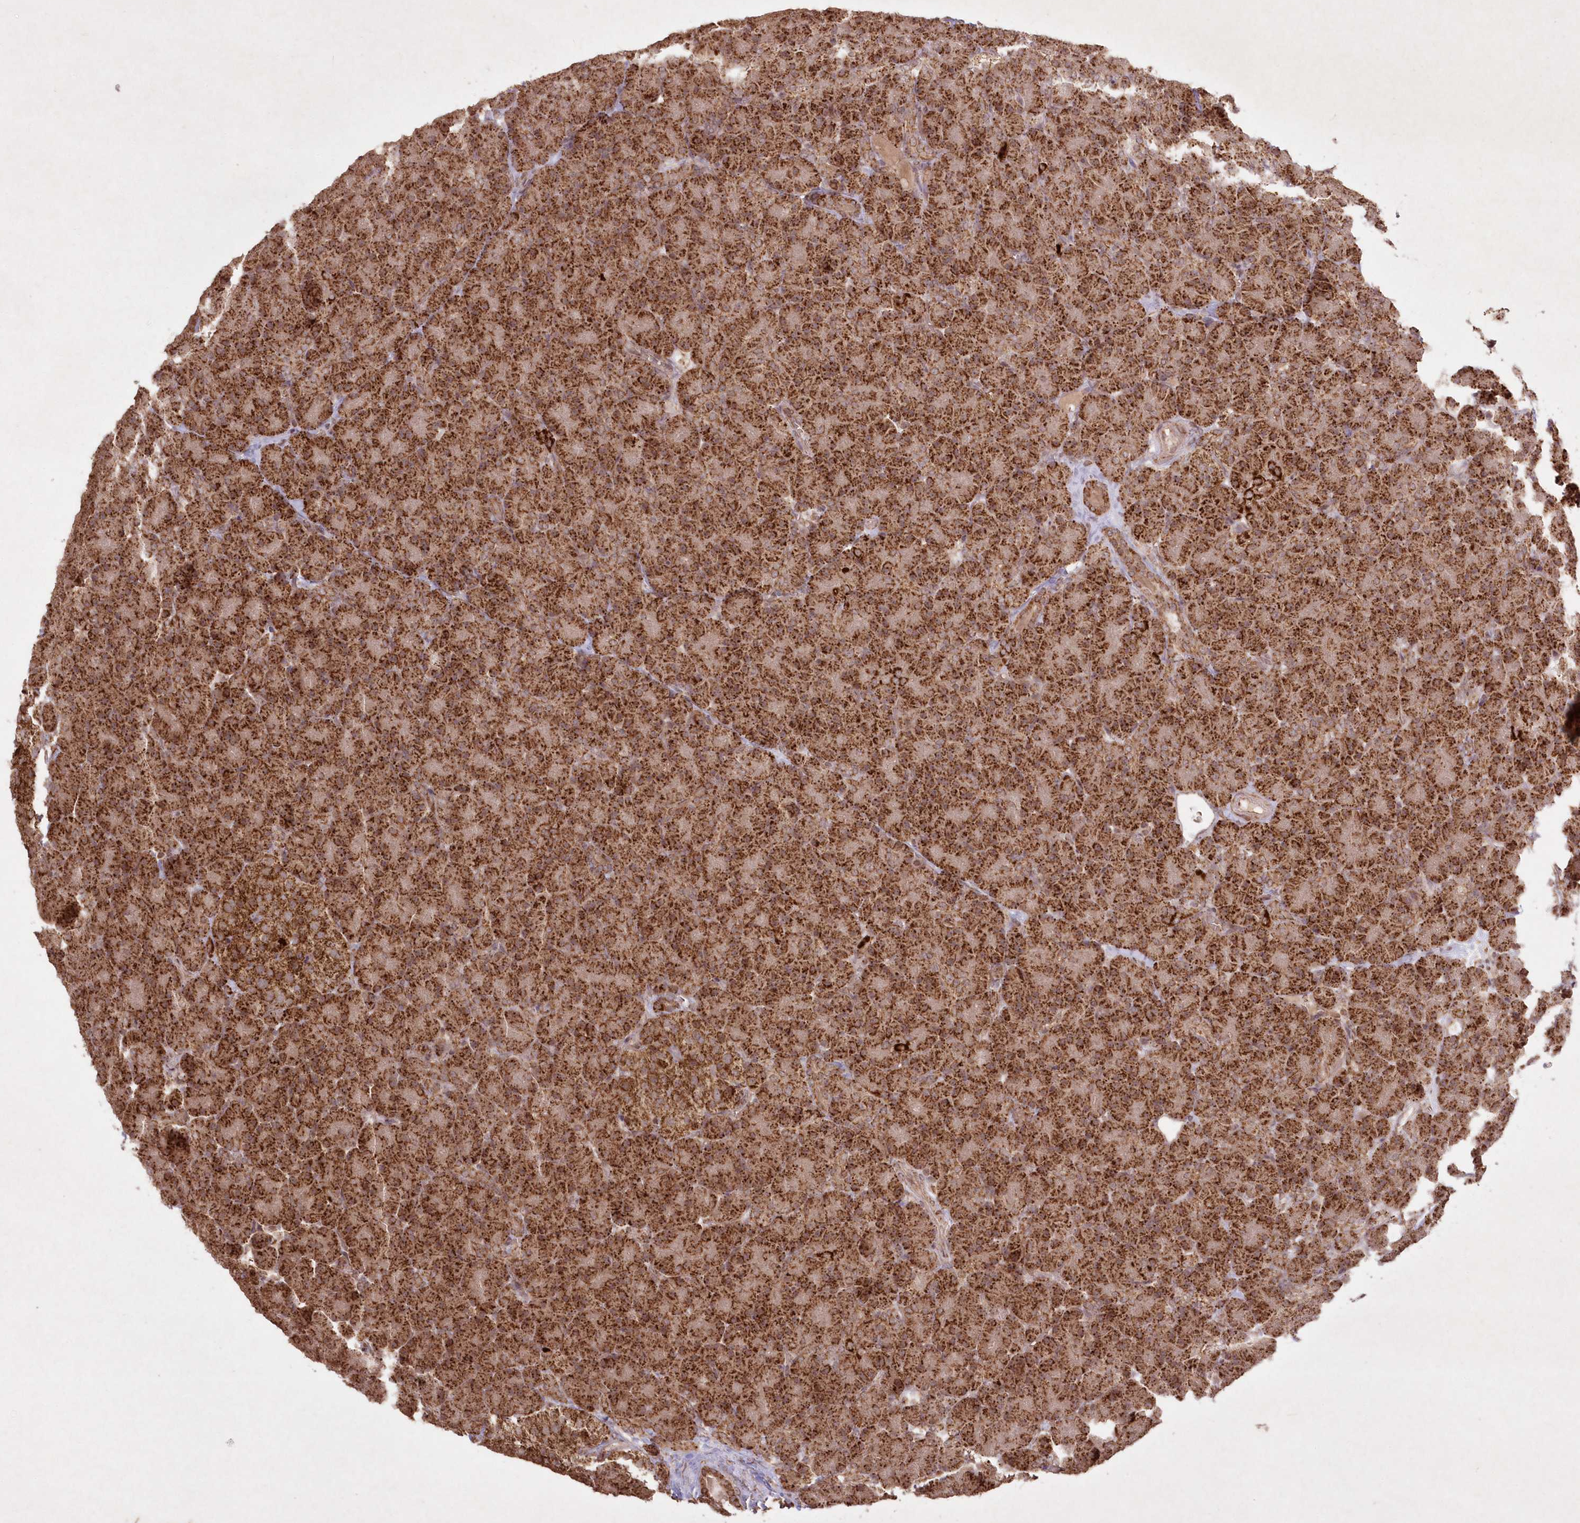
{"staining": {"intensity": "strong", "quantity": ">75%", "location": "cytoplasmic/membranous"}, "tissue": "pancreas", "cell_type": "Exocrine glandular cells", "image_type": "normal", "snomed": [{"axis": "morphology", "description": "Normal tissue, NOS"}, {"axis": "topography", "description": "Pancreas"}], "caption": "The image displays a brown stain indicating the presence of a protein in the cytoplasmic/membranous of exocrine glandular cells in pancreas. The staining was performed using DAB, with brown indicating positive protein expression. Nuclei are stained blue with hematoxylin.", "gene": "LRPPRC", "patient": {"sex": "female", "age": 43}}